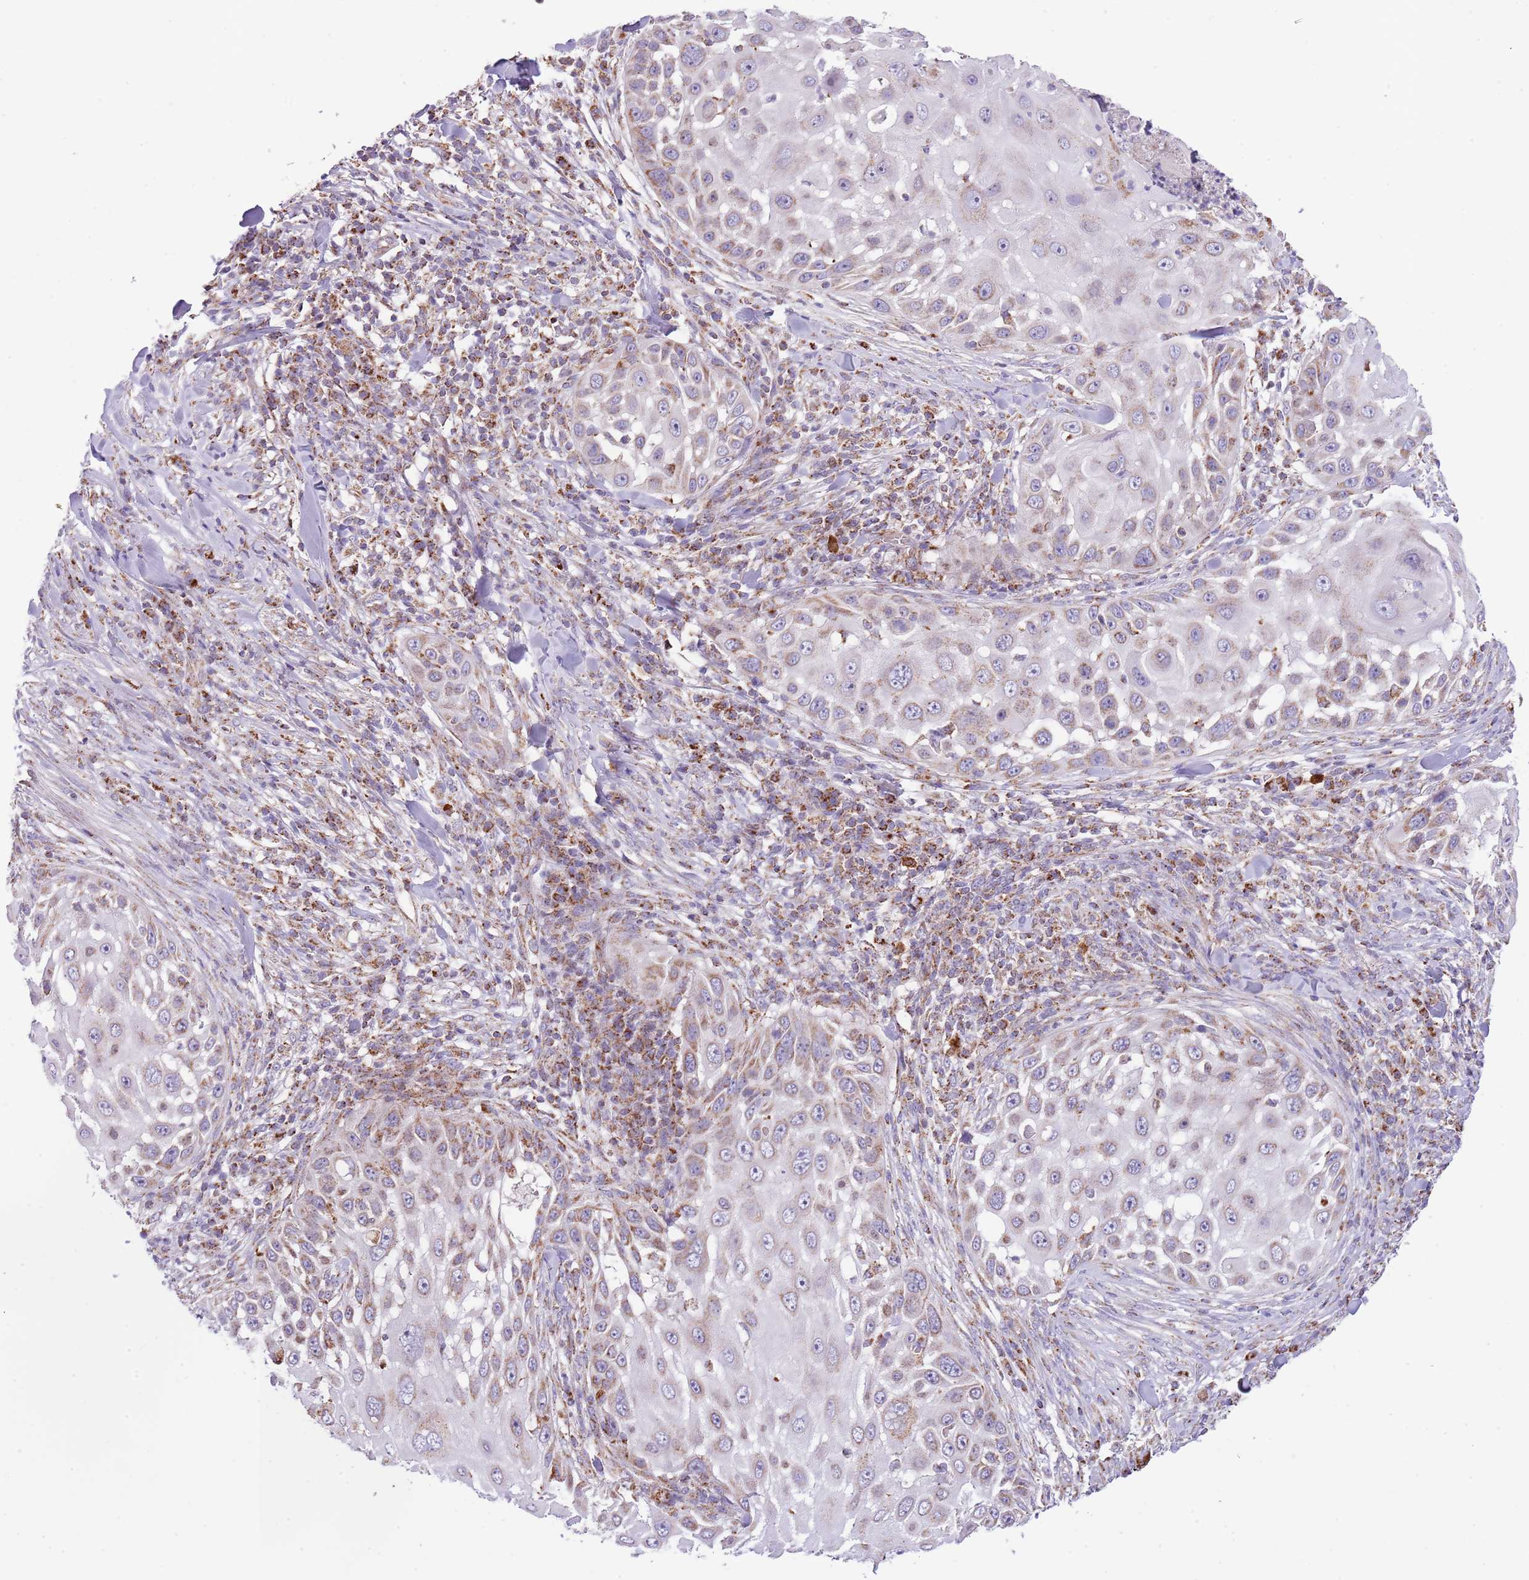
{"staining": {"intensity": "moderate", "quantity": "25%-75%", "location": "cytoplasmic/membranous"}, "tissue": "skin cancer", "cell_type": "Tumor cells", "image_type": "cancer", "snomed": [{"axis": "morphology", "description": "Squamous cell carcinoma, NOS"}, {"axis": "topography", "description": "Skin"}], "caption": "Protein positivity by IHC demonstrates moderate cytoplasmic/membranous positivity in about 25%-75% of tumor cells in squamous cell carcinoma (skin).", "gene": "LHX6", "patient": {"sex": "female", "age": 44}}